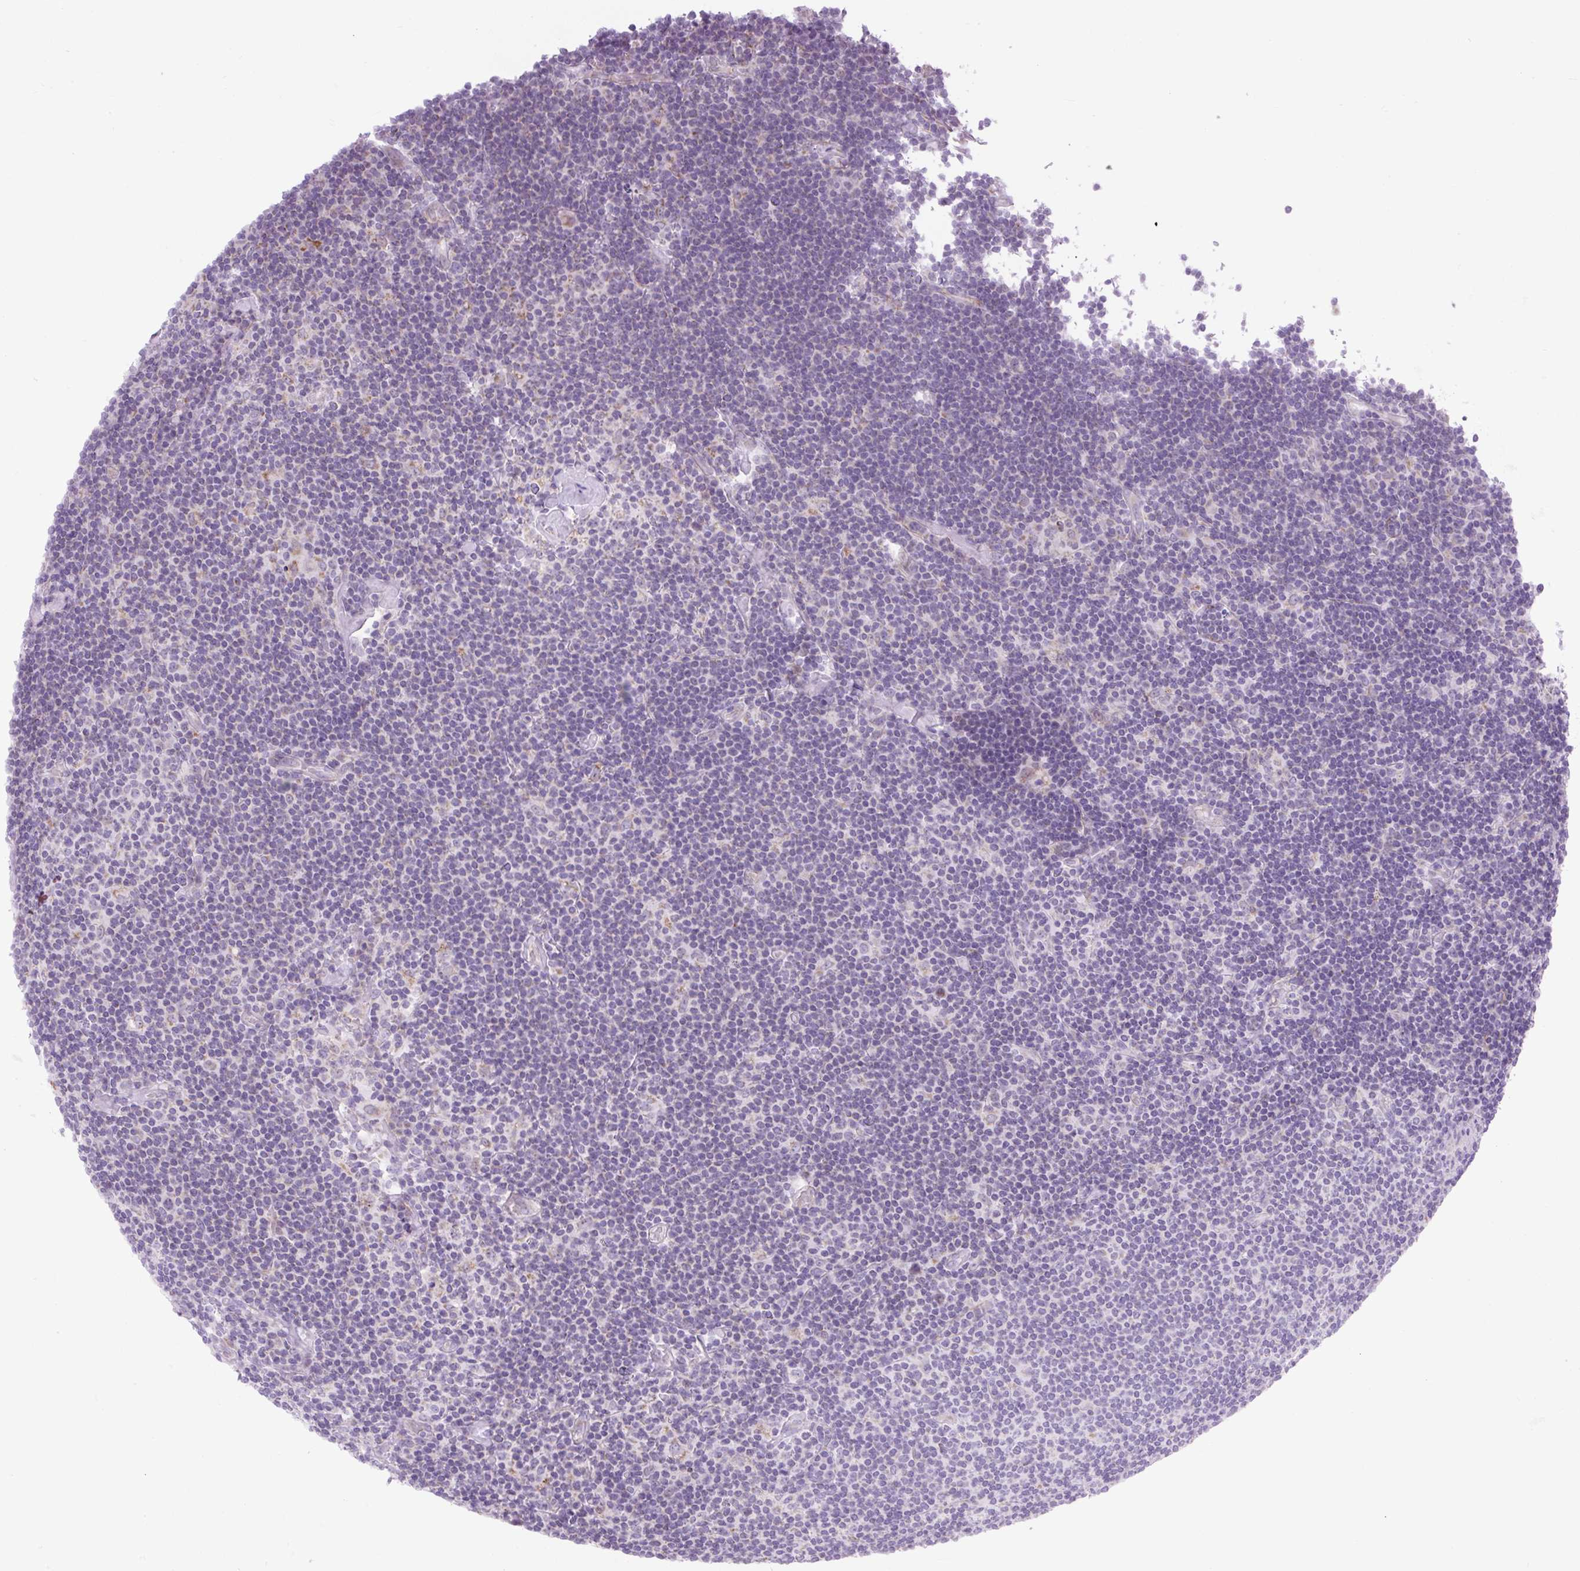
{"staining": {"intensity": "negative", "quantity": "none", "location": "none"}, "tissue": "lymphoma", "cell_type": "Tumor cells", "image_type": "cancer", "snomed": [{"axis": "morphology", "description": "Hodgkin's disease, NOS"}, {"axis": "topography", "description": "Lymph node"}], "caption": "Immunohistochemical staining of Hodgkin's disease displays no significant positivity in tumor cells.", "gene": "RNASE10", "patient": {"sex": "female", "age": 57}}